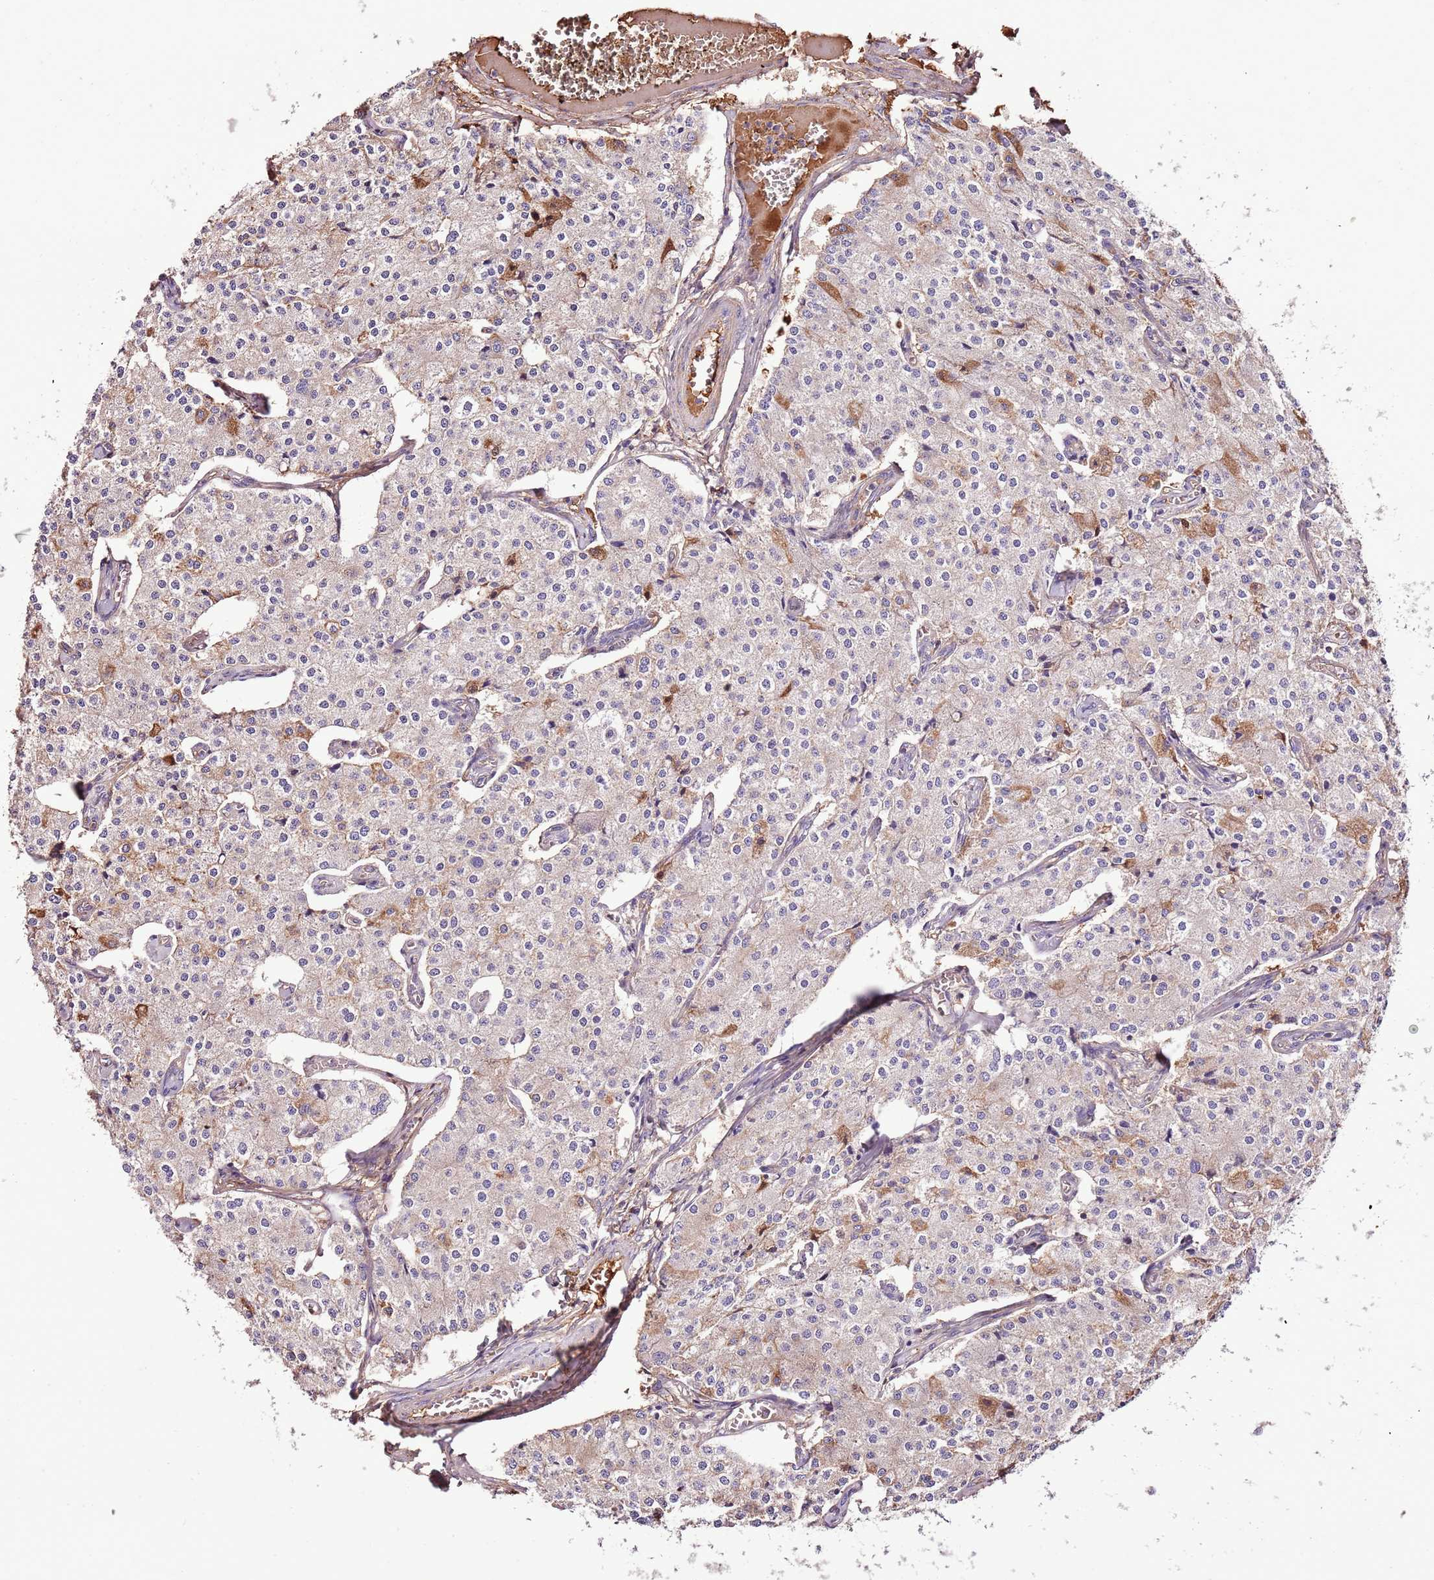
{"staining": {"intensity": "moderate", "quantity": "<25%", "location": "cytoplasmic/membranous"}, "tissue": "carcinoid", "cell_type": "Tumor cells", "image_type": "cancer", "snomed": [{"axis": "morphology", "description": "Carcinoid, malignant, NOS"}, {"axis": "topography", "description": "Colon"}], "caption": "An IHC micrograph of tumor tissue is shown. Protein staining in brown shows moderate cytoplasmic/membranous positivity in carcinoid within tumor cells.", "gene": "DENR", "patient": {"sex": "female", "age": 52}}